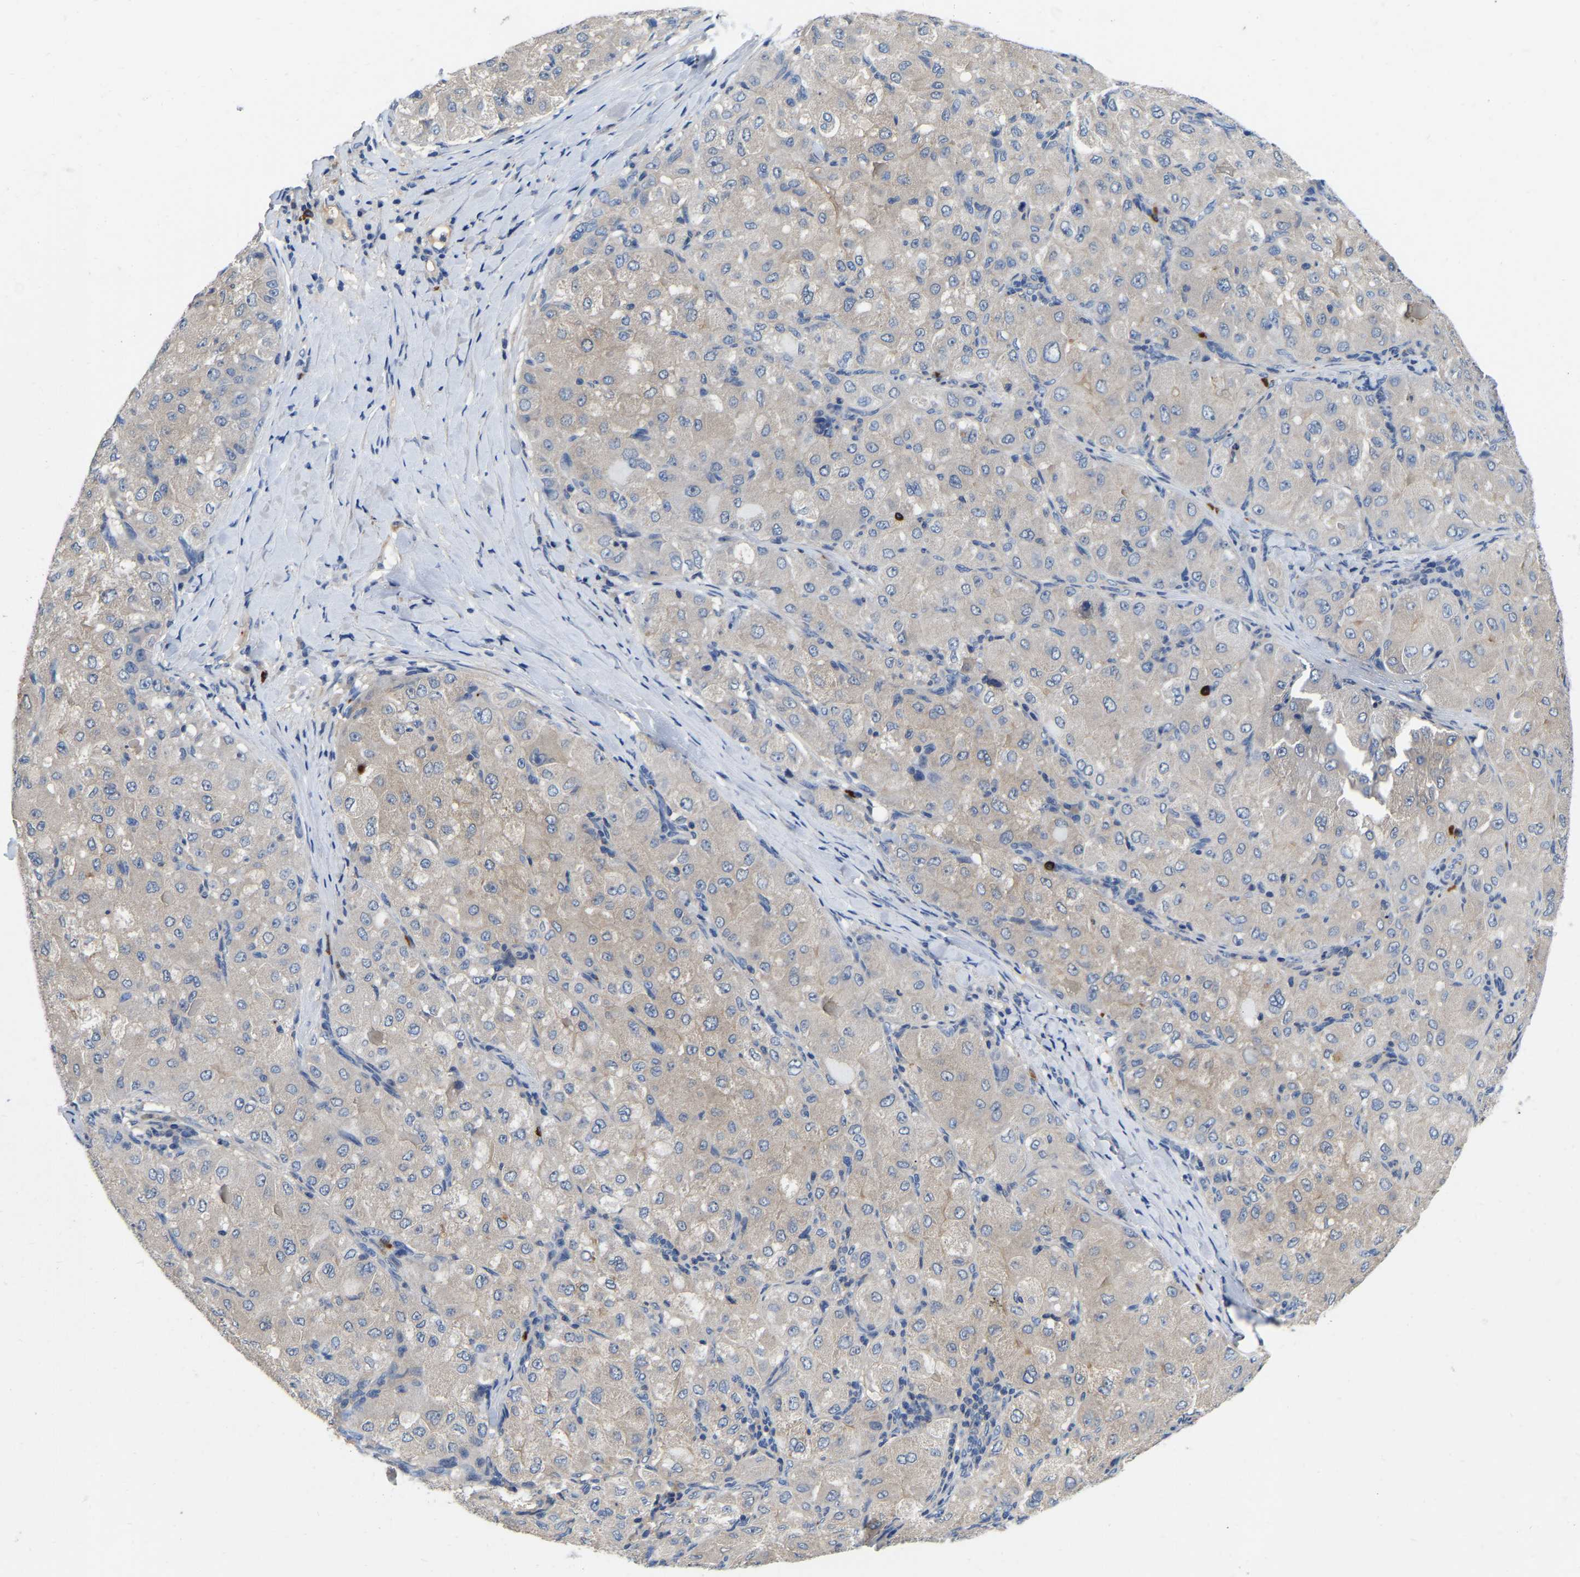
{"staining": {"intensity": "negative", "quantity": "none", "location": "none"}, "tissue": "liver cancer", "cell_type": "Tumor cells", "image_type": "cancer", "snomed": [{"axis": "morphology", "description": "Carcinoma, Hepatocellular, NOS"}, {"axis": "topography", "description": "Liver"}], "caption": "IHC of human liver cancer reveals no expression in tumor cells.", "gene": "RAB27B", "patient": {"sex": "male", "age": 80}}